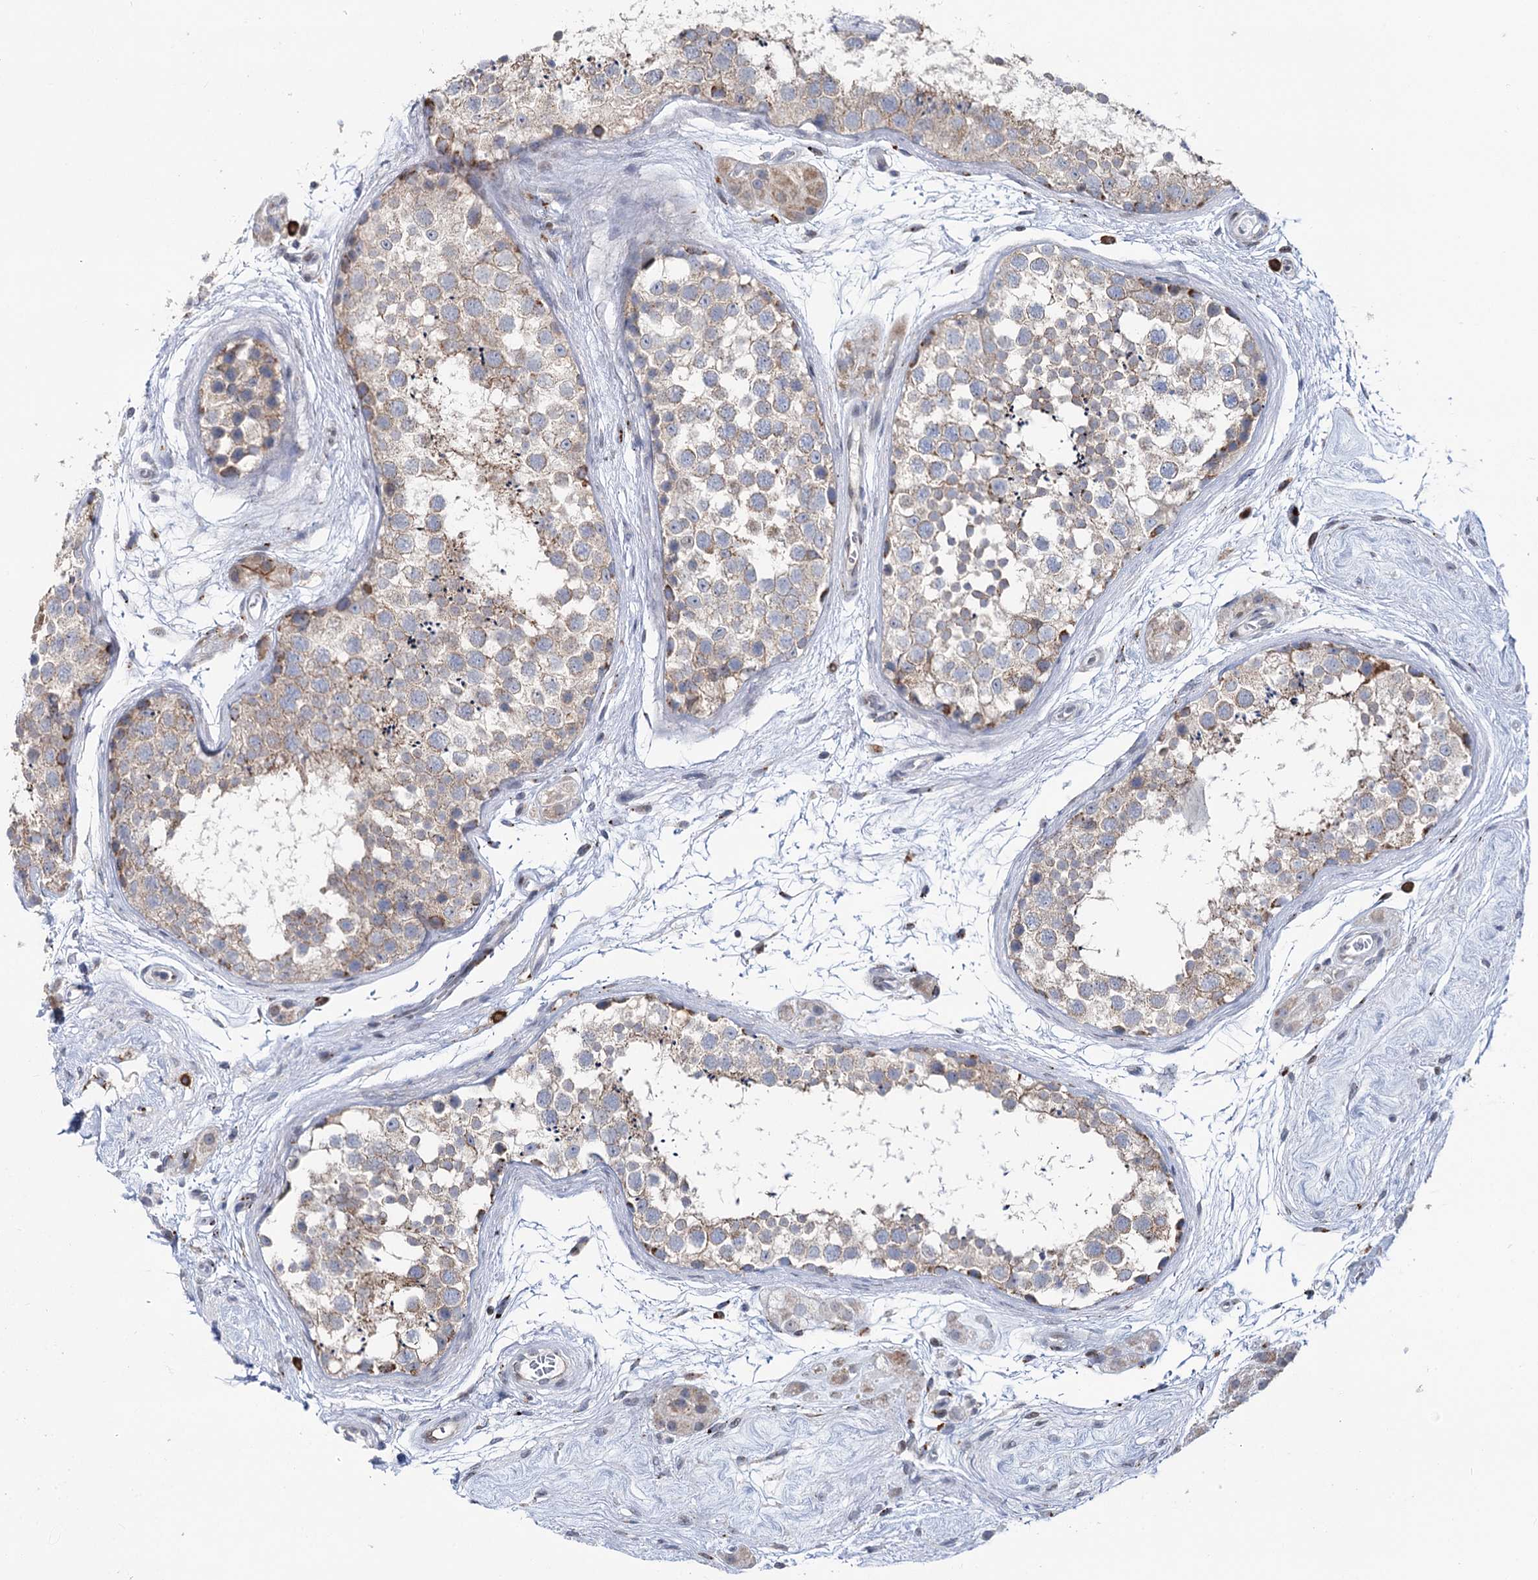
{"staining": {"intensity": "moderate", "quantity": "<25%", "location": "cytoplasmic/membranous"}, "tissue": "testis", "cell_type": "Cells in seminiferous ducts", "image_type": "normal", "snomed": [{"axis": "morphology", "description": "Normal tissue, NOS"}, {"axis": "topography", "description": "Testis"}], "caption": "The immunohistochemical stain labels moderate cytoplasmic/membranous expression in cells in seminiferous ducts of unremarkable testis.", "gene": "PTGR1", "patient": {"sex": "male", "age": 56}}